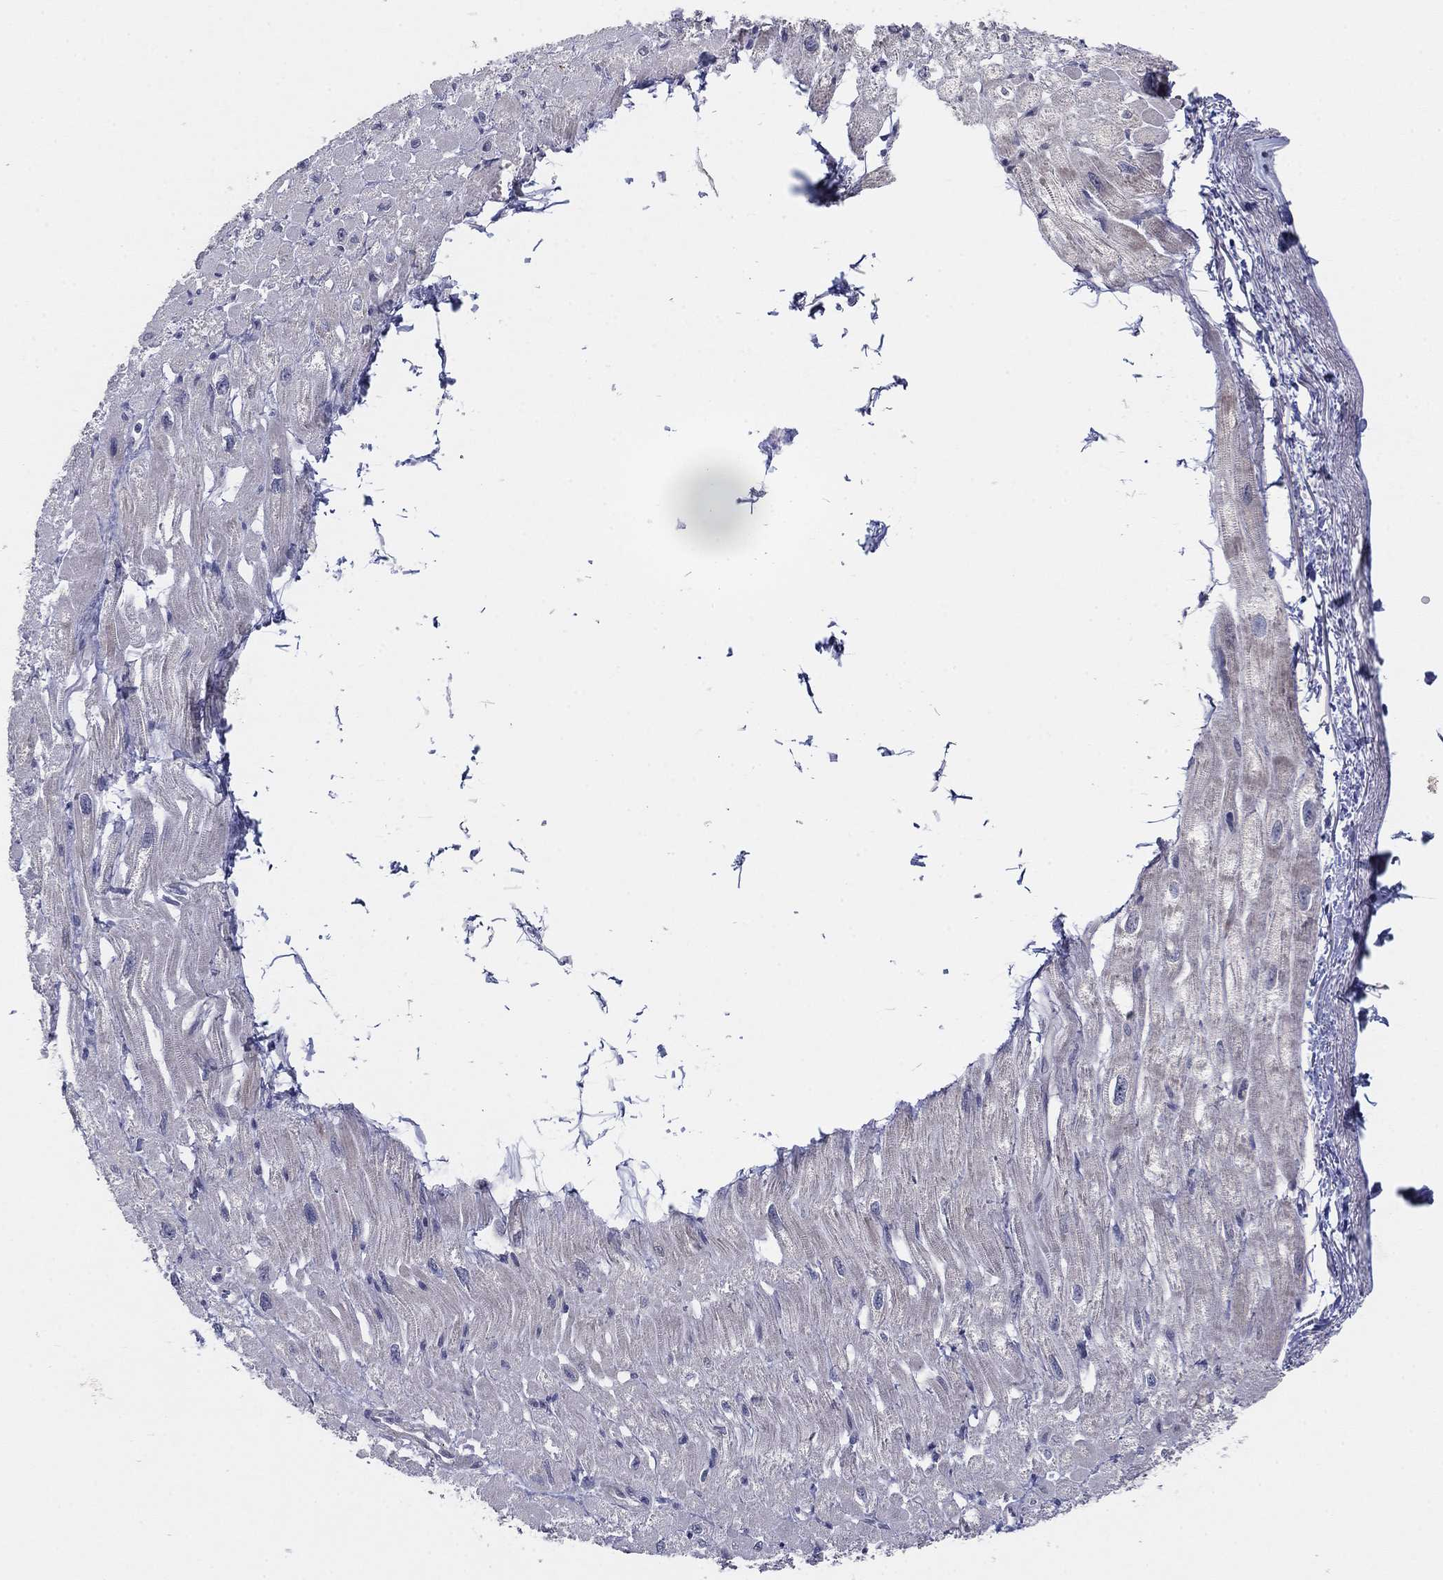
{"staining": {"intensity": "negative", "quantity": "none", "location": "none"}, "tissue": "heart muscle", "cell_type": "Cardiomyocytes", "image_type": "normal", "snomed": [{"axis": "morphology", "description": "Normal tissue, NOS"}, {"axis": "topography", "description": "Heart"}], "caption": "Immunohistochemistry image of benign human heart muscle stained for a protein (brown), which demonstrates no staining in cardiomyocytes. (IHC, brightfield microscopy, high magnification).", "gene": "AMN1", "patient": {"sex": "male", "age": 66}}